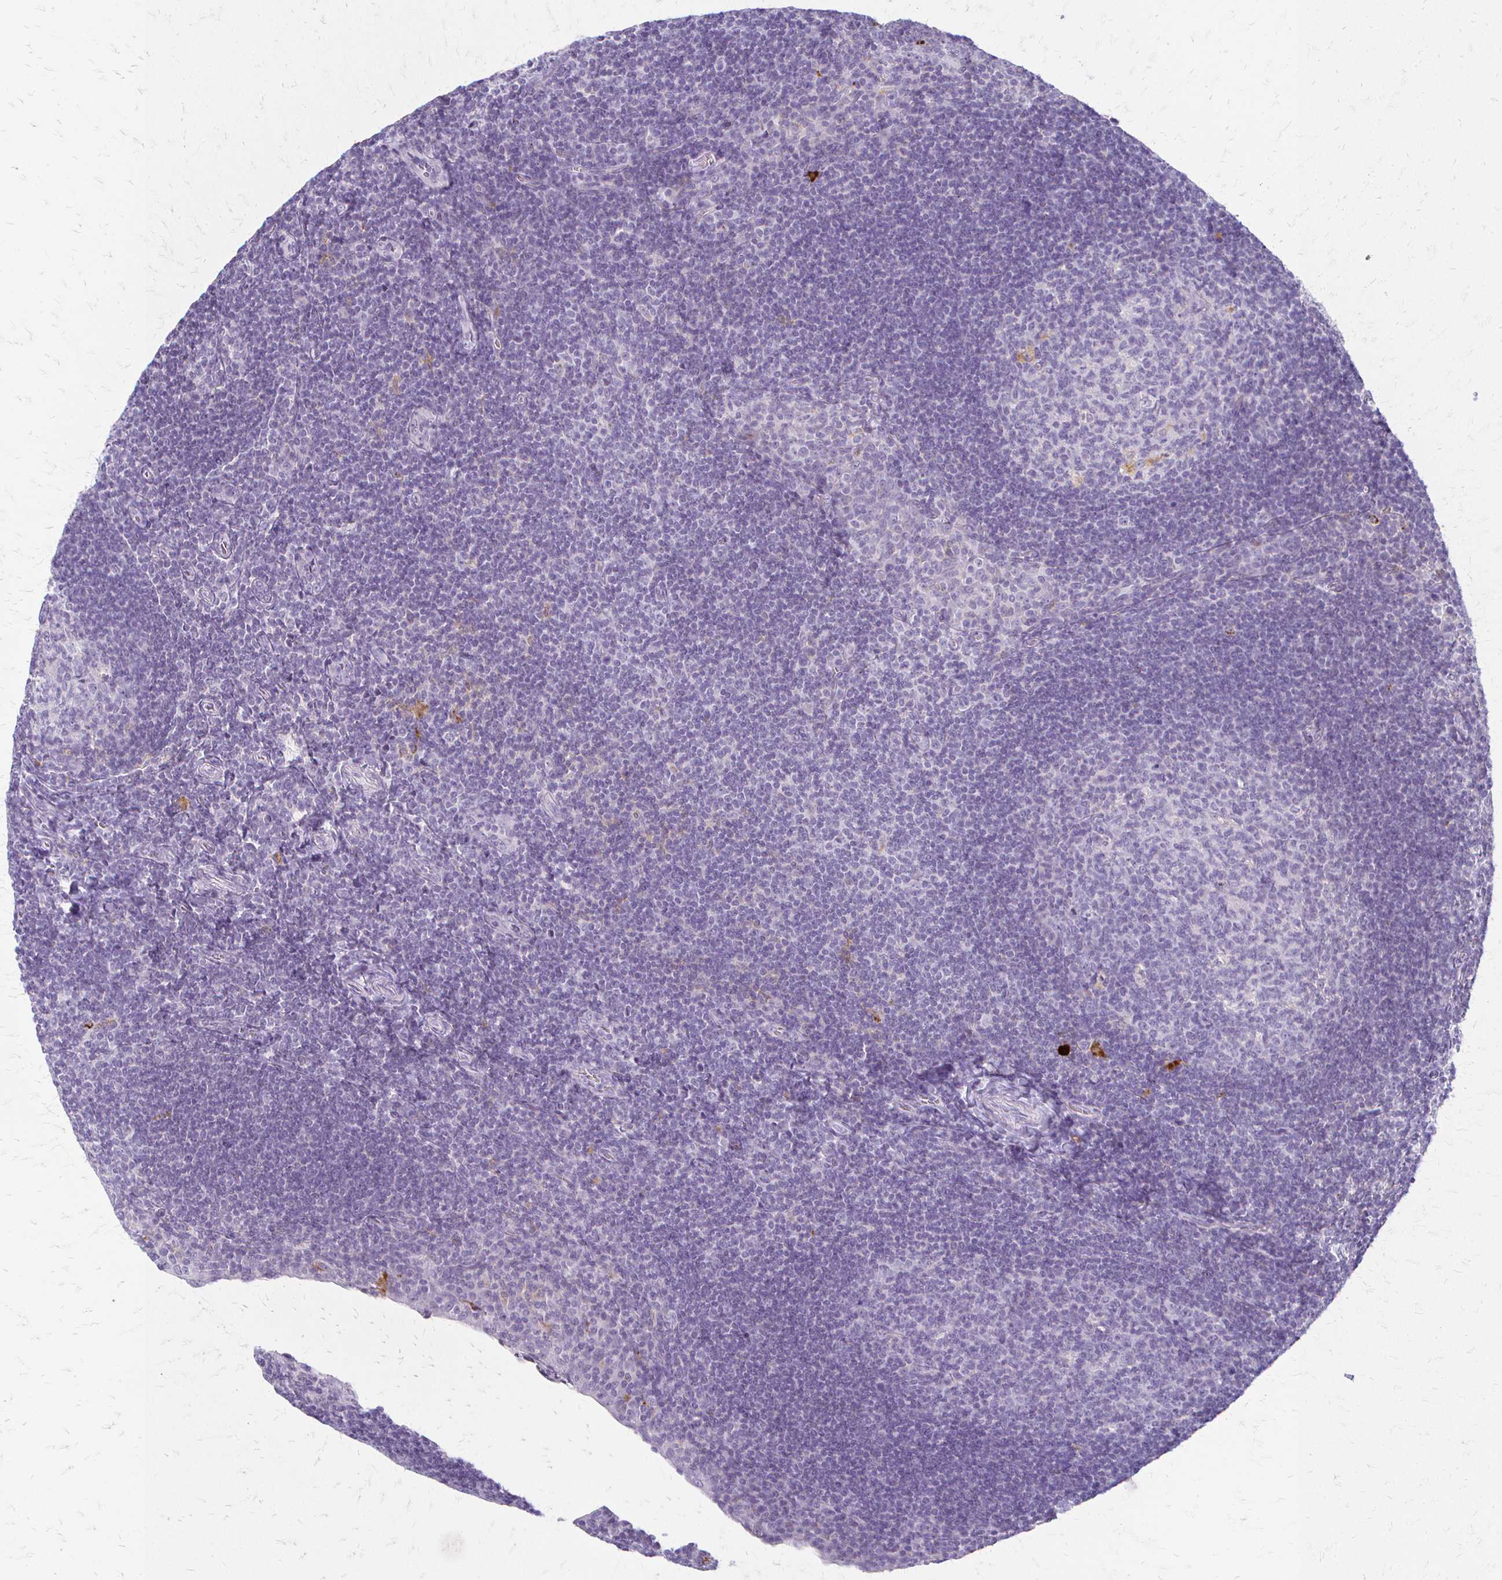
{"staining": {"intensity": "negative", "quantity": "none", "location": "none"}, "tissue": "tonsil", "cell_type": "Germinal center cells", "image_type": "normal", "snomed": [{"axis": "morphology", "description": "Normal tissue, NOS"}, {"axis": "topography", "description": "Tonsil"}], "caption": "Tonsil stained for a protein using immunohistochemistry reveals no staining germinal center cells.", "gene": "ACP5", "patient": {"sex": "male", "age": 17}}